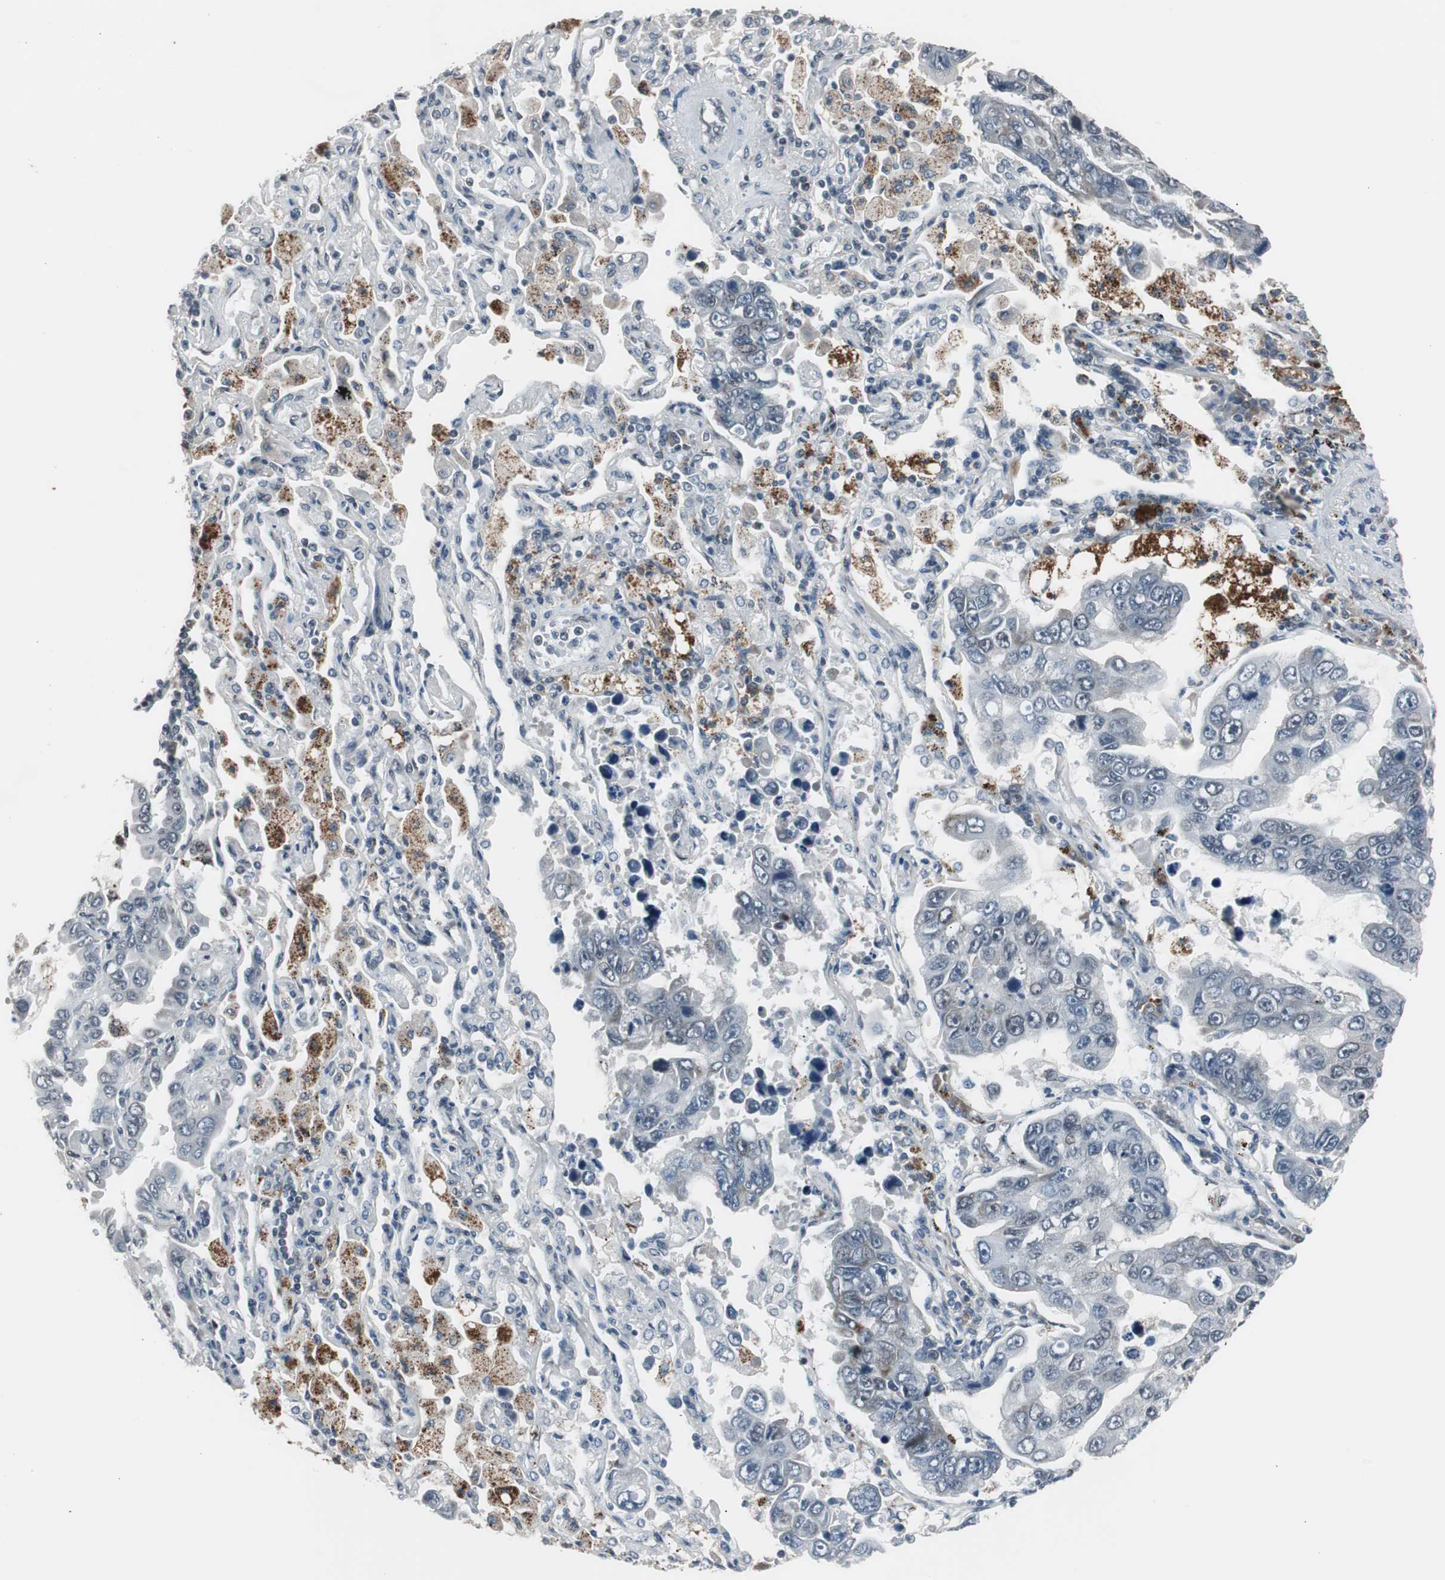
{"staining": {"intensity": "negative", "quantity": "none", "location": "none"}, "tissue": "lung cancer", "cell_type": "Tumor cells", "image_type": "cancer", "snomed": [{"axis": "morphology", "description": "Adenocarcinoma, NOS"}, {"axis": "topography", "description": "Lung"}], "caption": "A micrograph of adenocarcinoma (lung) stained for a protein displays no brown staining in tumor cells.", "gene": "BOLA1", "patient": {"sex": "male", "age": 64}}